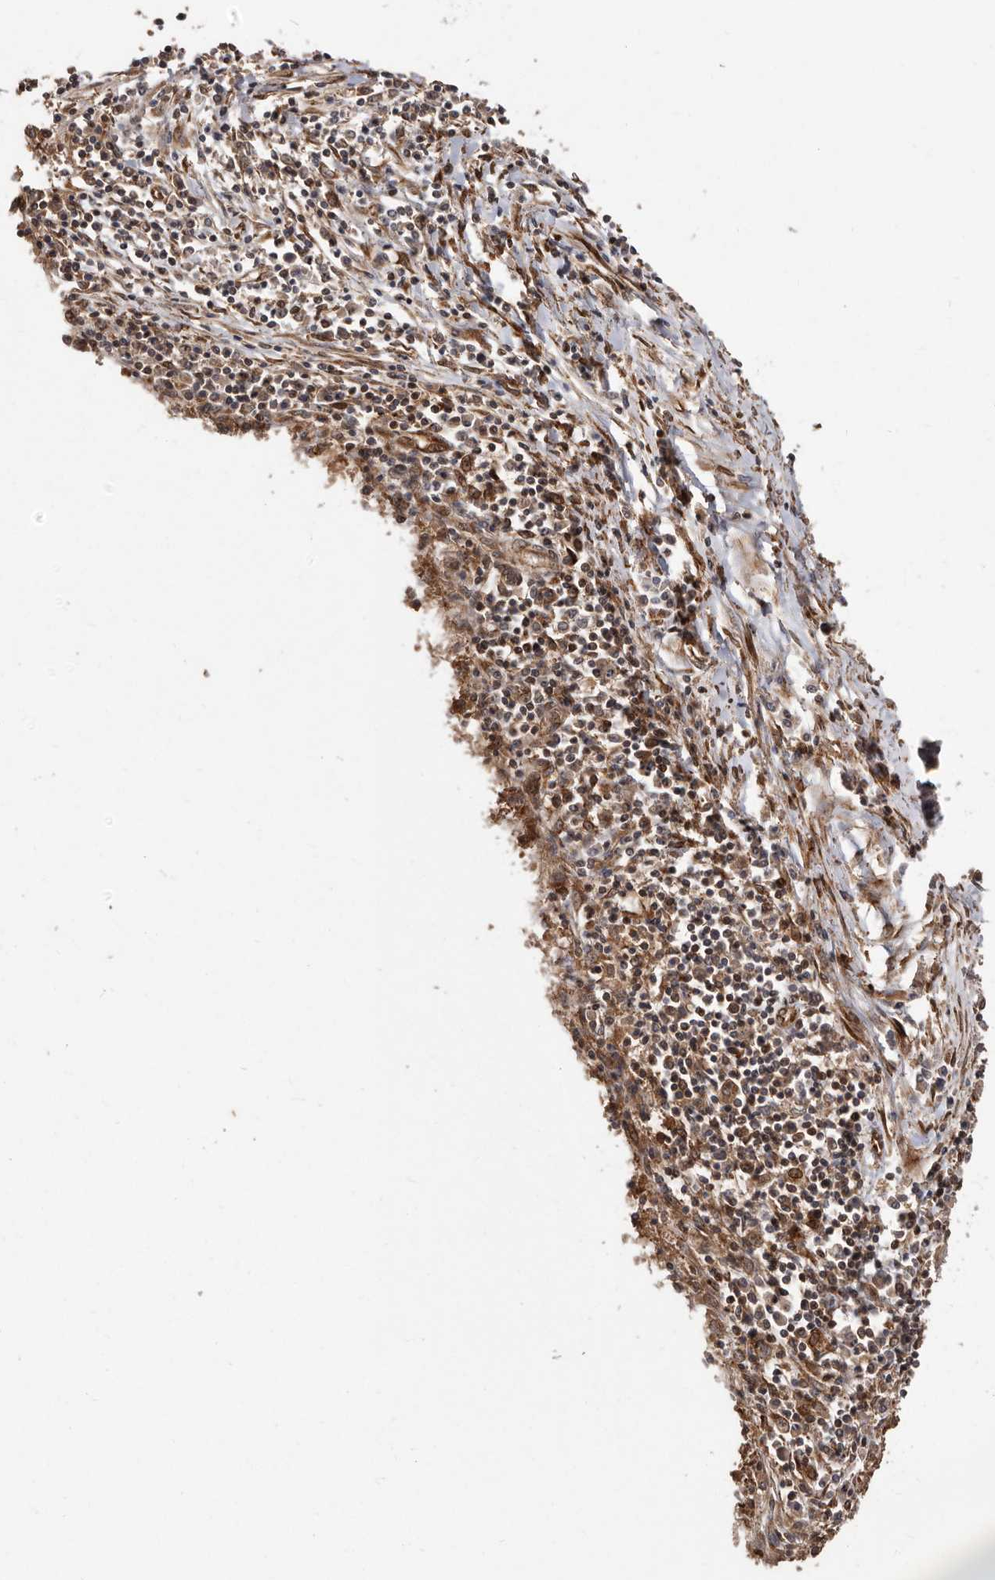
{"staining": {"intensity": "moderate", "quantity": ">75%", "location": "cytoplasmic/membranous"}, "tissue": "cervical cancer", "cell_type": "Tumor cells", "image_type": "cancer", "snomed": [{"axis": "morphology", "description": "Squamous cell carcinoma, NOS"}, {"axis": "topography", "description": "Cervix"}], "caption": "Tumor cells show medium levels of moderate cytoplasmic/membranous positivity in about >75% of cells in human cervical cancer (squamous cell carcinoma). The protein is shown in brown color, while the nuclei are stained blue.", "gene": "FLAD1", "patient": {"sex": "female", "age": 51}}